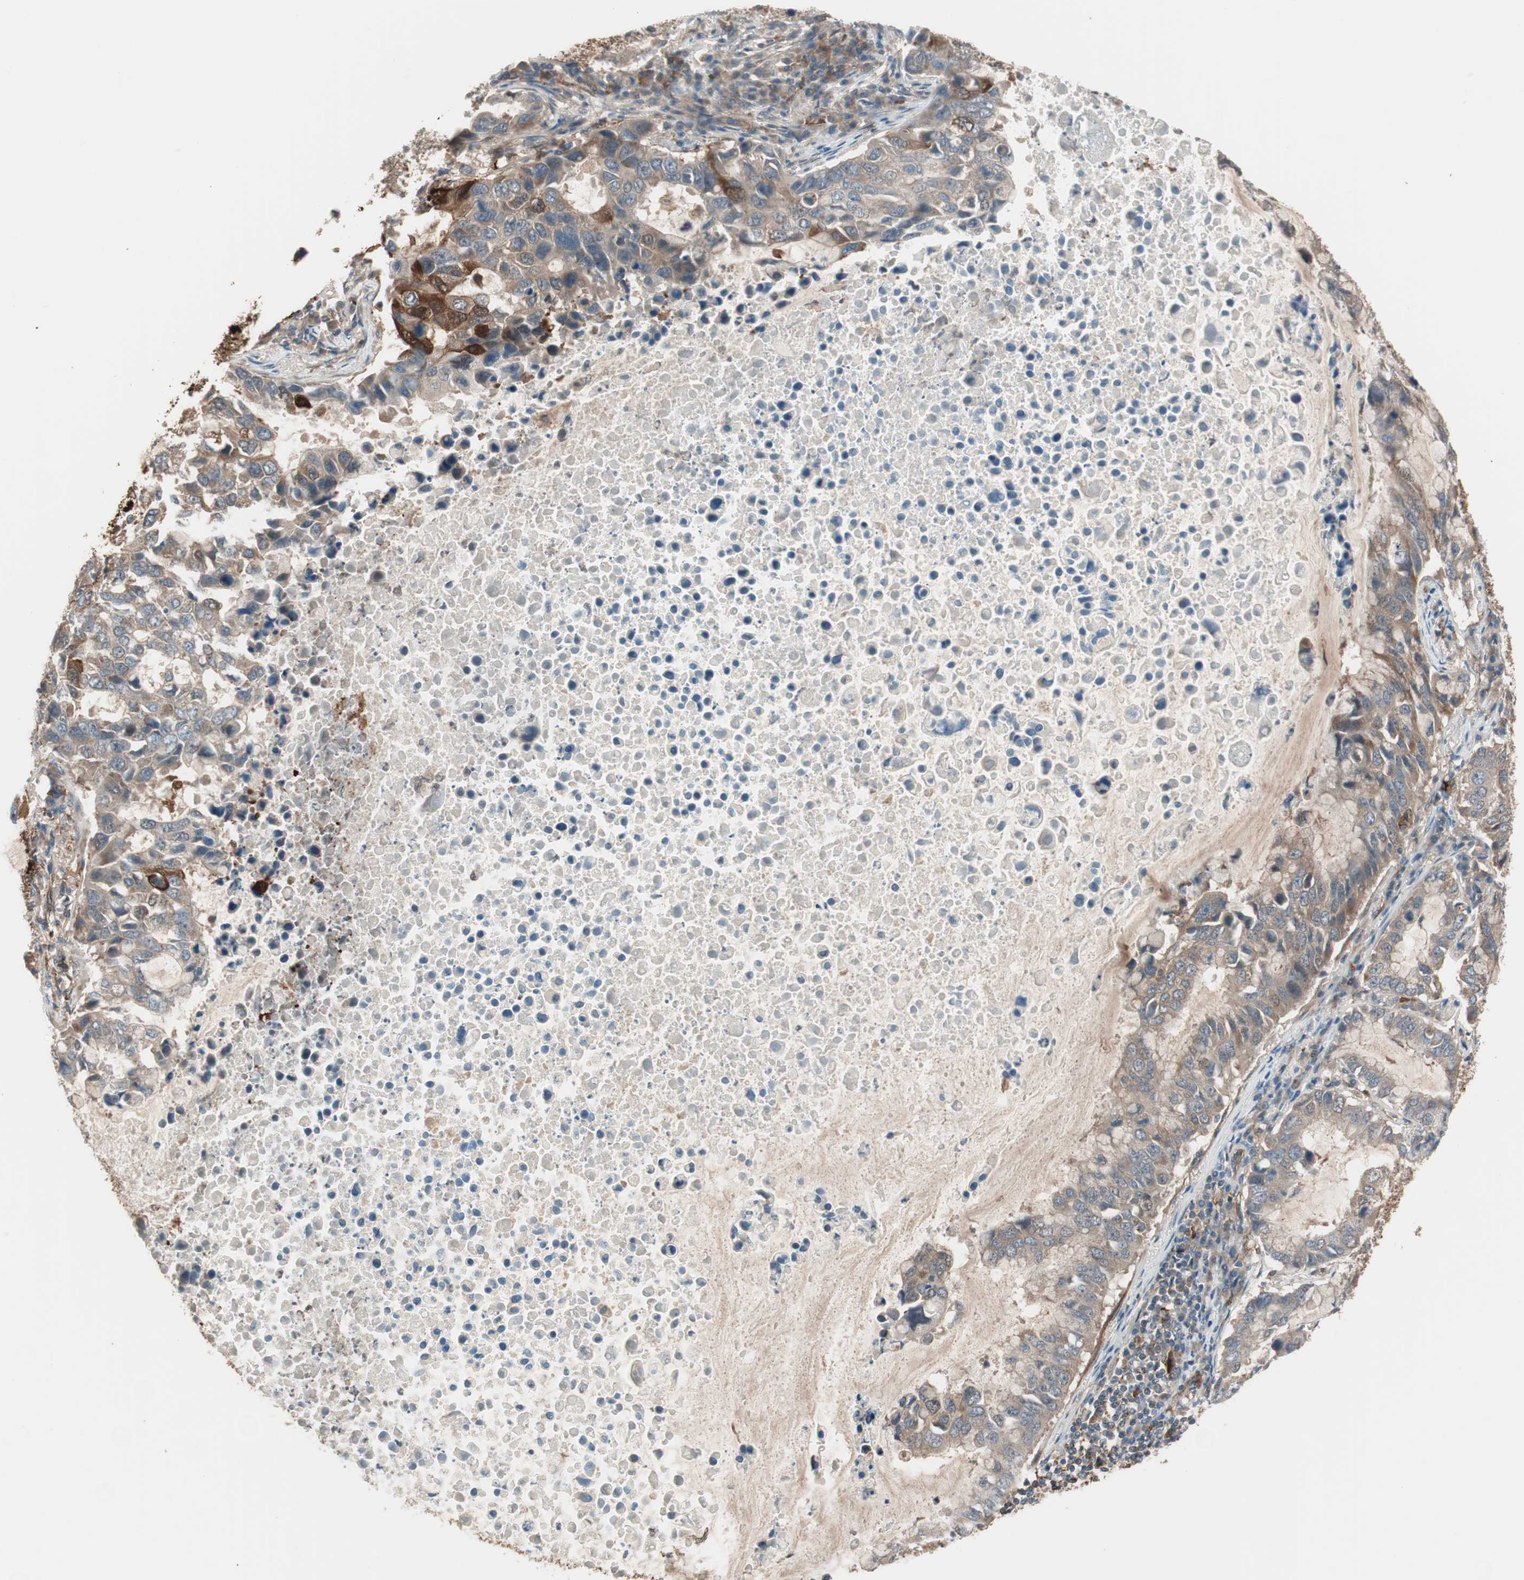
{"staining": {"intensity": "moderate", "quantity": ">75%", "location": "cytoplasmic/membranous"}, "tissue": "lung cancer", "cell_type": "Tumor cells", "image_type": "cancer", "snomed": [{"axis": "morphology", "description": "Adenocarcinoma, NOS"}, {"axis": "topography", "description": "Lung"}], "caption": "A histopathology image showing moderate cytoplasmic/membranous staining in approximately >75% of tumor cells in lung adenocarcinoma, as visualized by brown immunohistochemical staining.", "gene": "STAB1", "patient": {"sex": "male", "age": 64}}